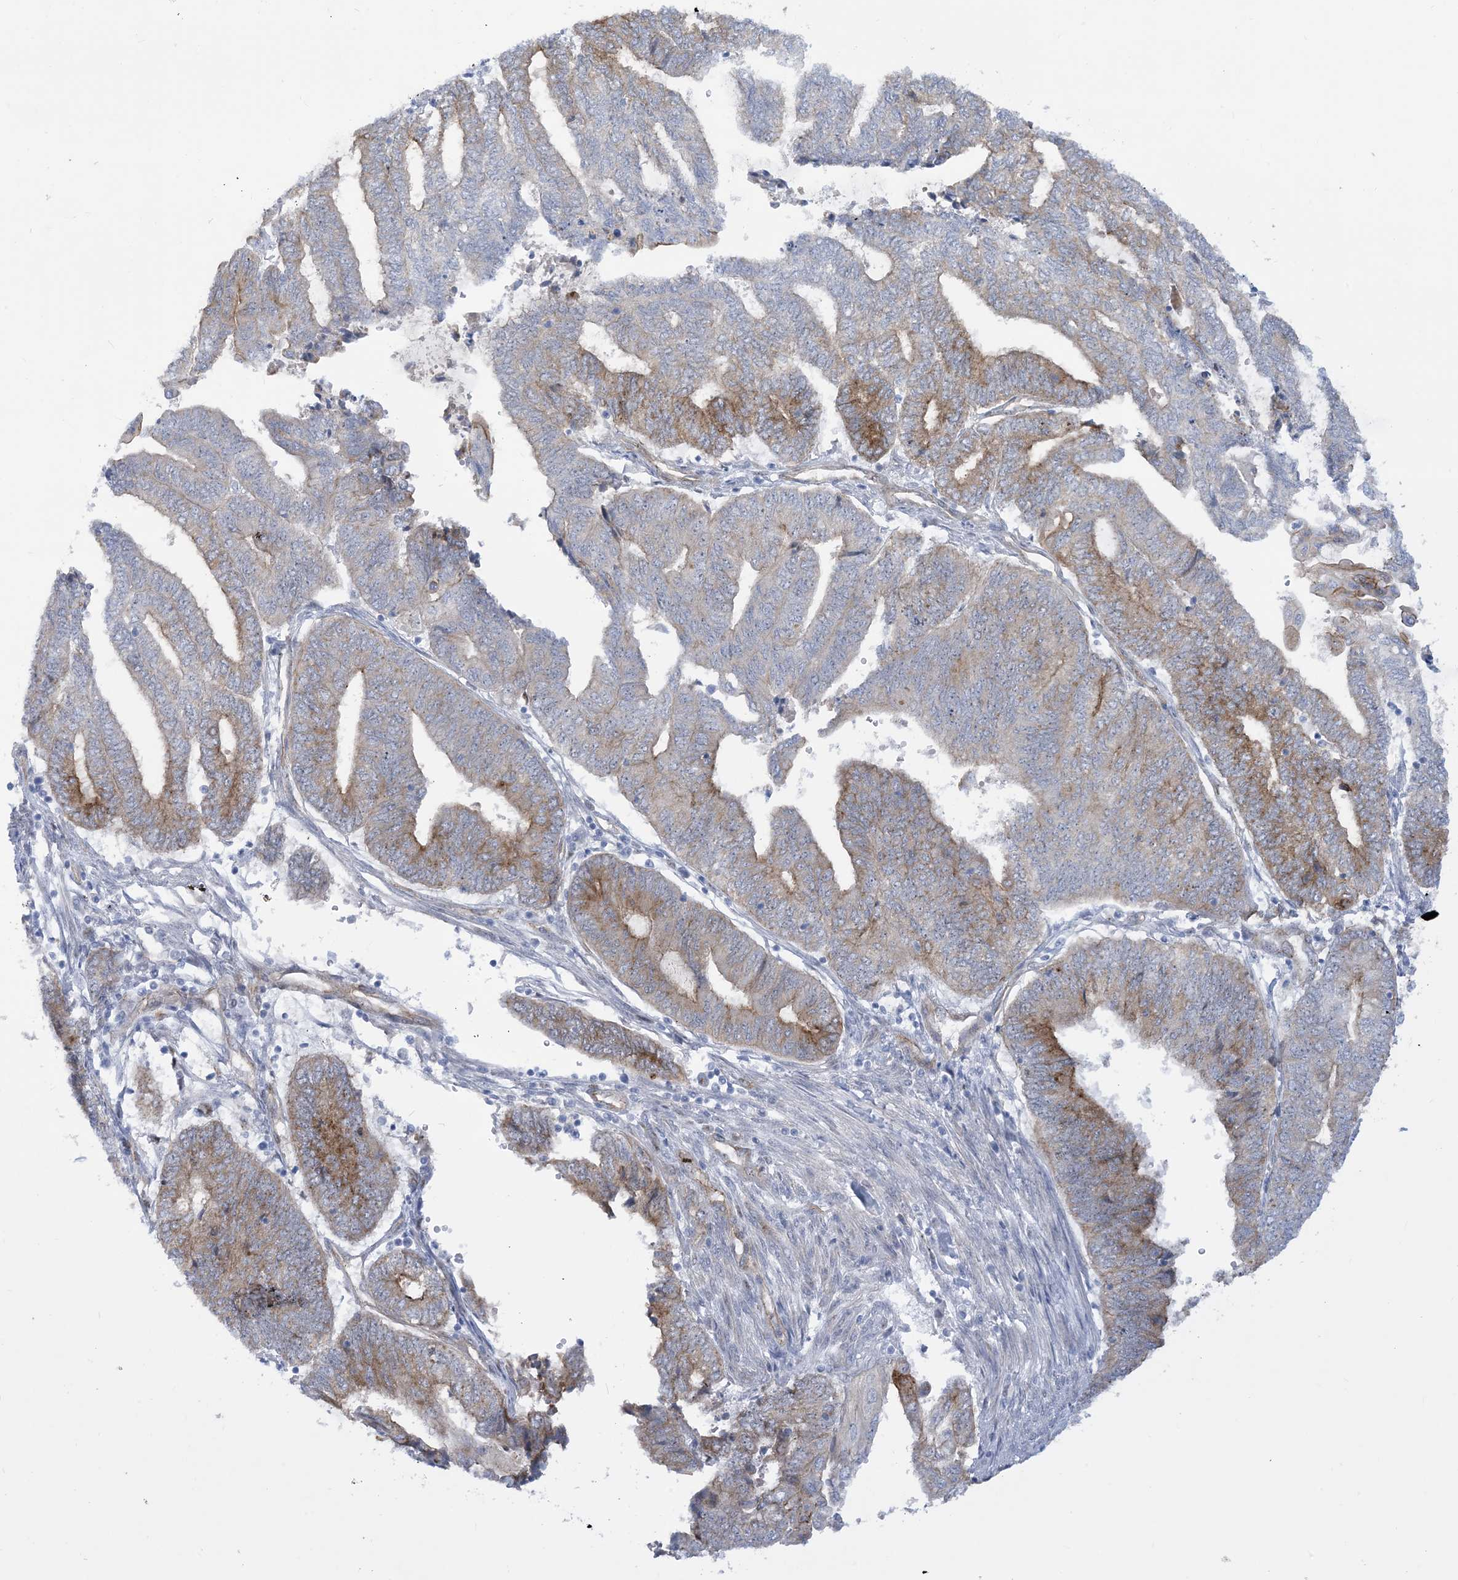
{"staining": {"intensity": "moderate", "quantity": "25%-75%", "location": "cytoplasmic/membranous"}, "tissue": "endometrial cancer", "cell_type": "Tumor cells", "image_type": "cancer", "snomed": [{"axis": "morphology", "description": "Adenocarcinoma, NOS"}, {"axis": "topography", "description": "Uterus"}, {"axis": "topography", "description": "Endometrium"}], "caption": "Human endometrial adenocarcinoma stained for a protein (brown) demonstrates moderate cytoplasmic/membranous positive positivity in about 25%-75% of tumor cells.", "gene": "MARS2", "patient": {"sex": "female", "age": 70}}